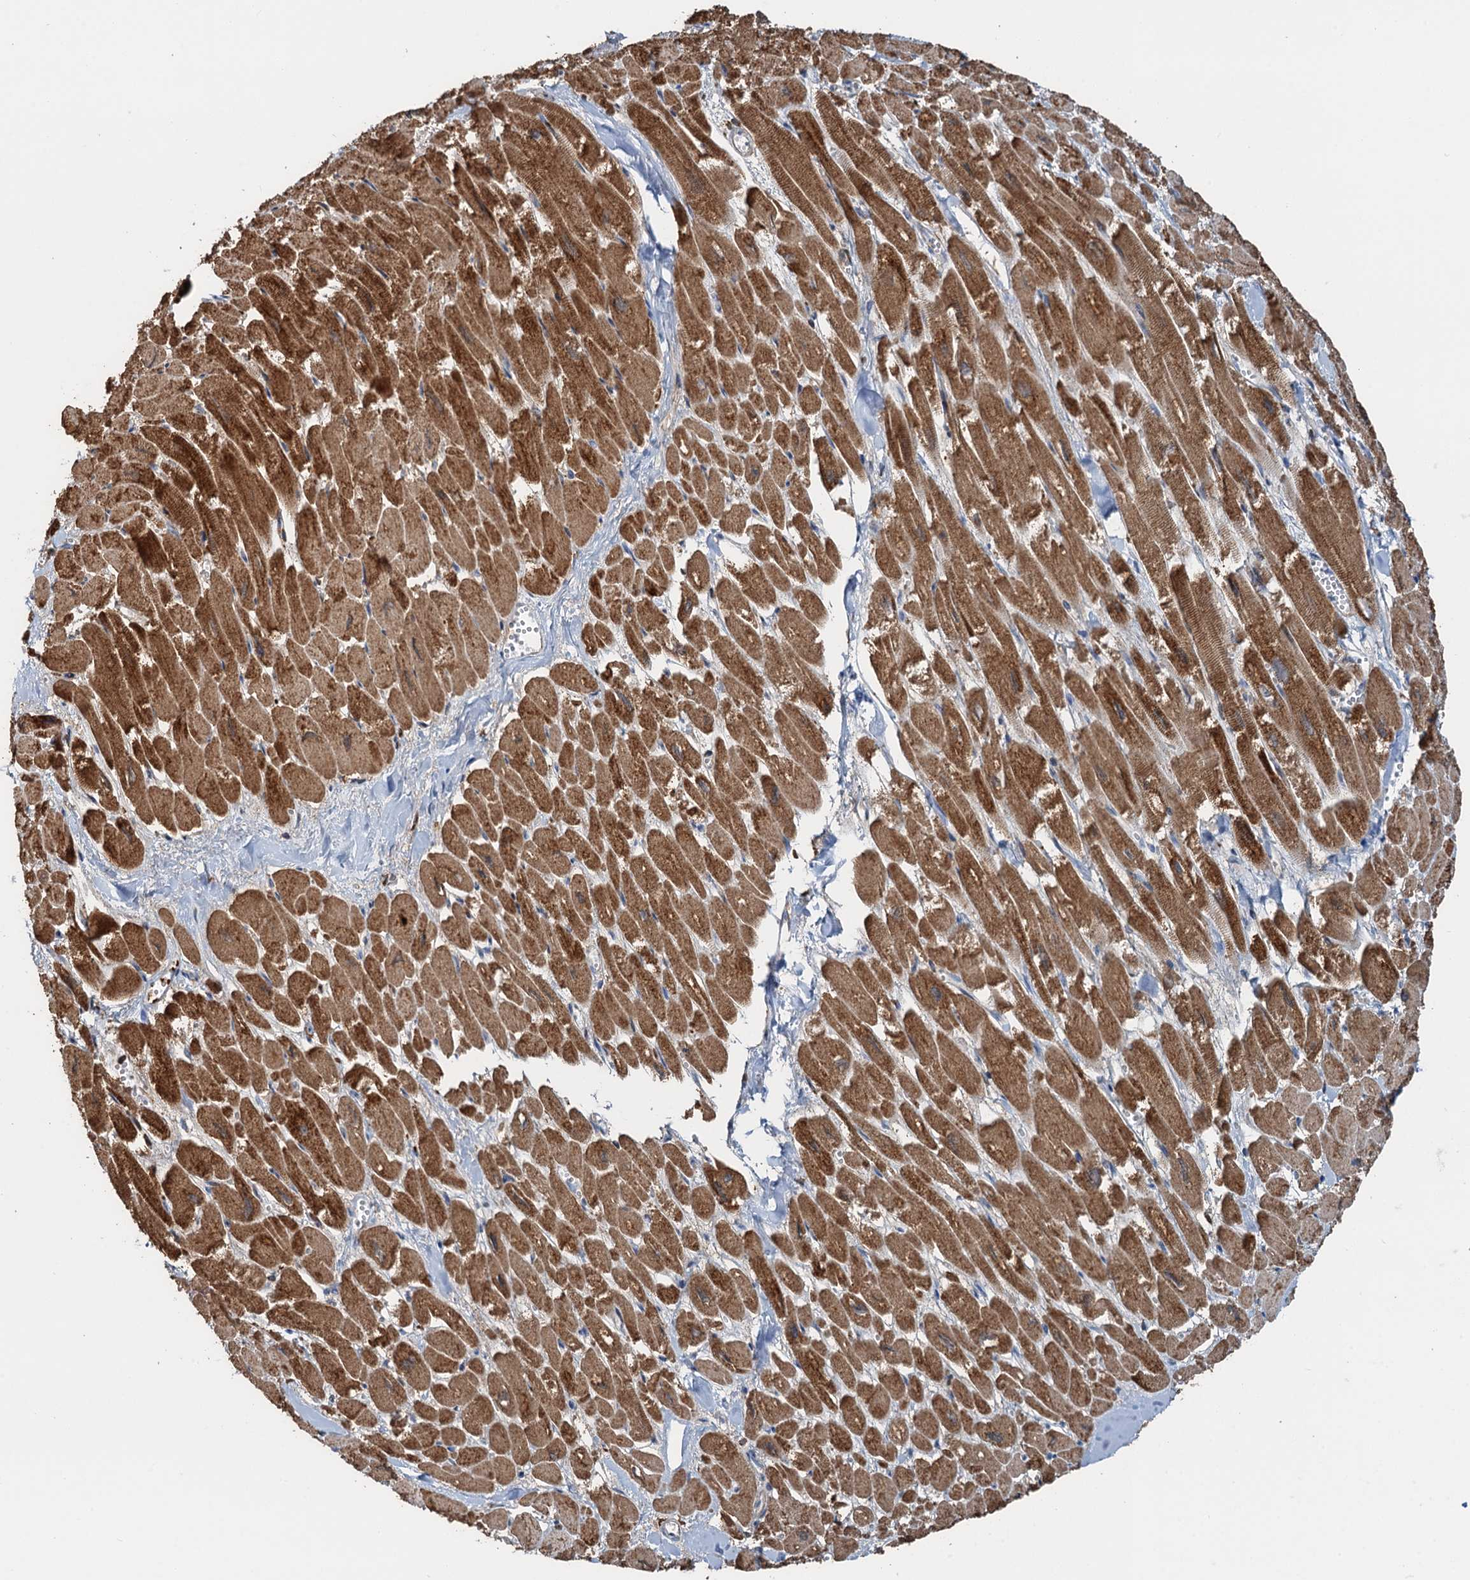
{"staining": {"intensity": "strong", "quantity": ">75%", "location": "cytoplasmic/membranous"}, "tissue": "heart muscle", "cell_type": "Cardiomyocytes", "image_type": "normal", "snomed": [{"axis": "morphology", "description": "Normal tissue, NOS"}, {"axis": "topography", "description": "Heart"}], "caption": "Human heart muscle stained for a protein (brown) reveals strong cytoplasmic/membranous positive positivity in about >75% of cardiomyocytes.", "gene": "ANKRD26", "patient": {"sex": "male", "age": 54}}